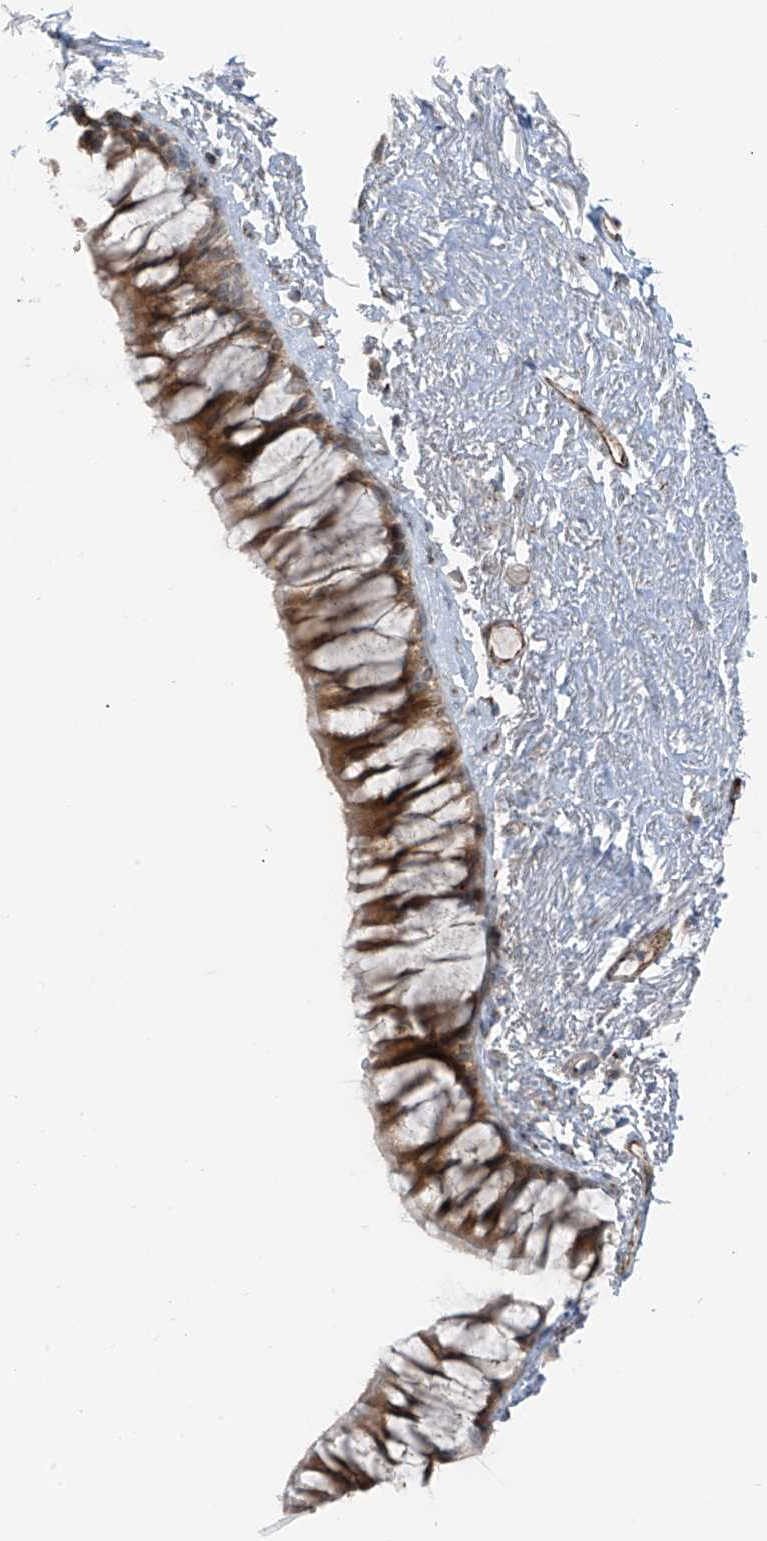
{"staining": {"intensity": "moderate", "quantity": ">75%", "location": "cytoplasmic/membranous"}, "tissue": "bronchus", "cell_type": "Respiratory epithelial cells", "image_type": "normal", "snomed": [{"axis": "morphology", "description": "Normal tissue, NOS"}, {"axis": "topography", "description": "Cartilage tissue"}, {"axis": "topography", "description": "Bronchus"}], "caption": "A medium amount of moderate cytoplasmic/membranous expression is appreciated in approximately >75% of respiratory epithelial cells in normal bronchus.", "gene": "ERLEC1", "patient": {"sex": "female", "age": 73}}